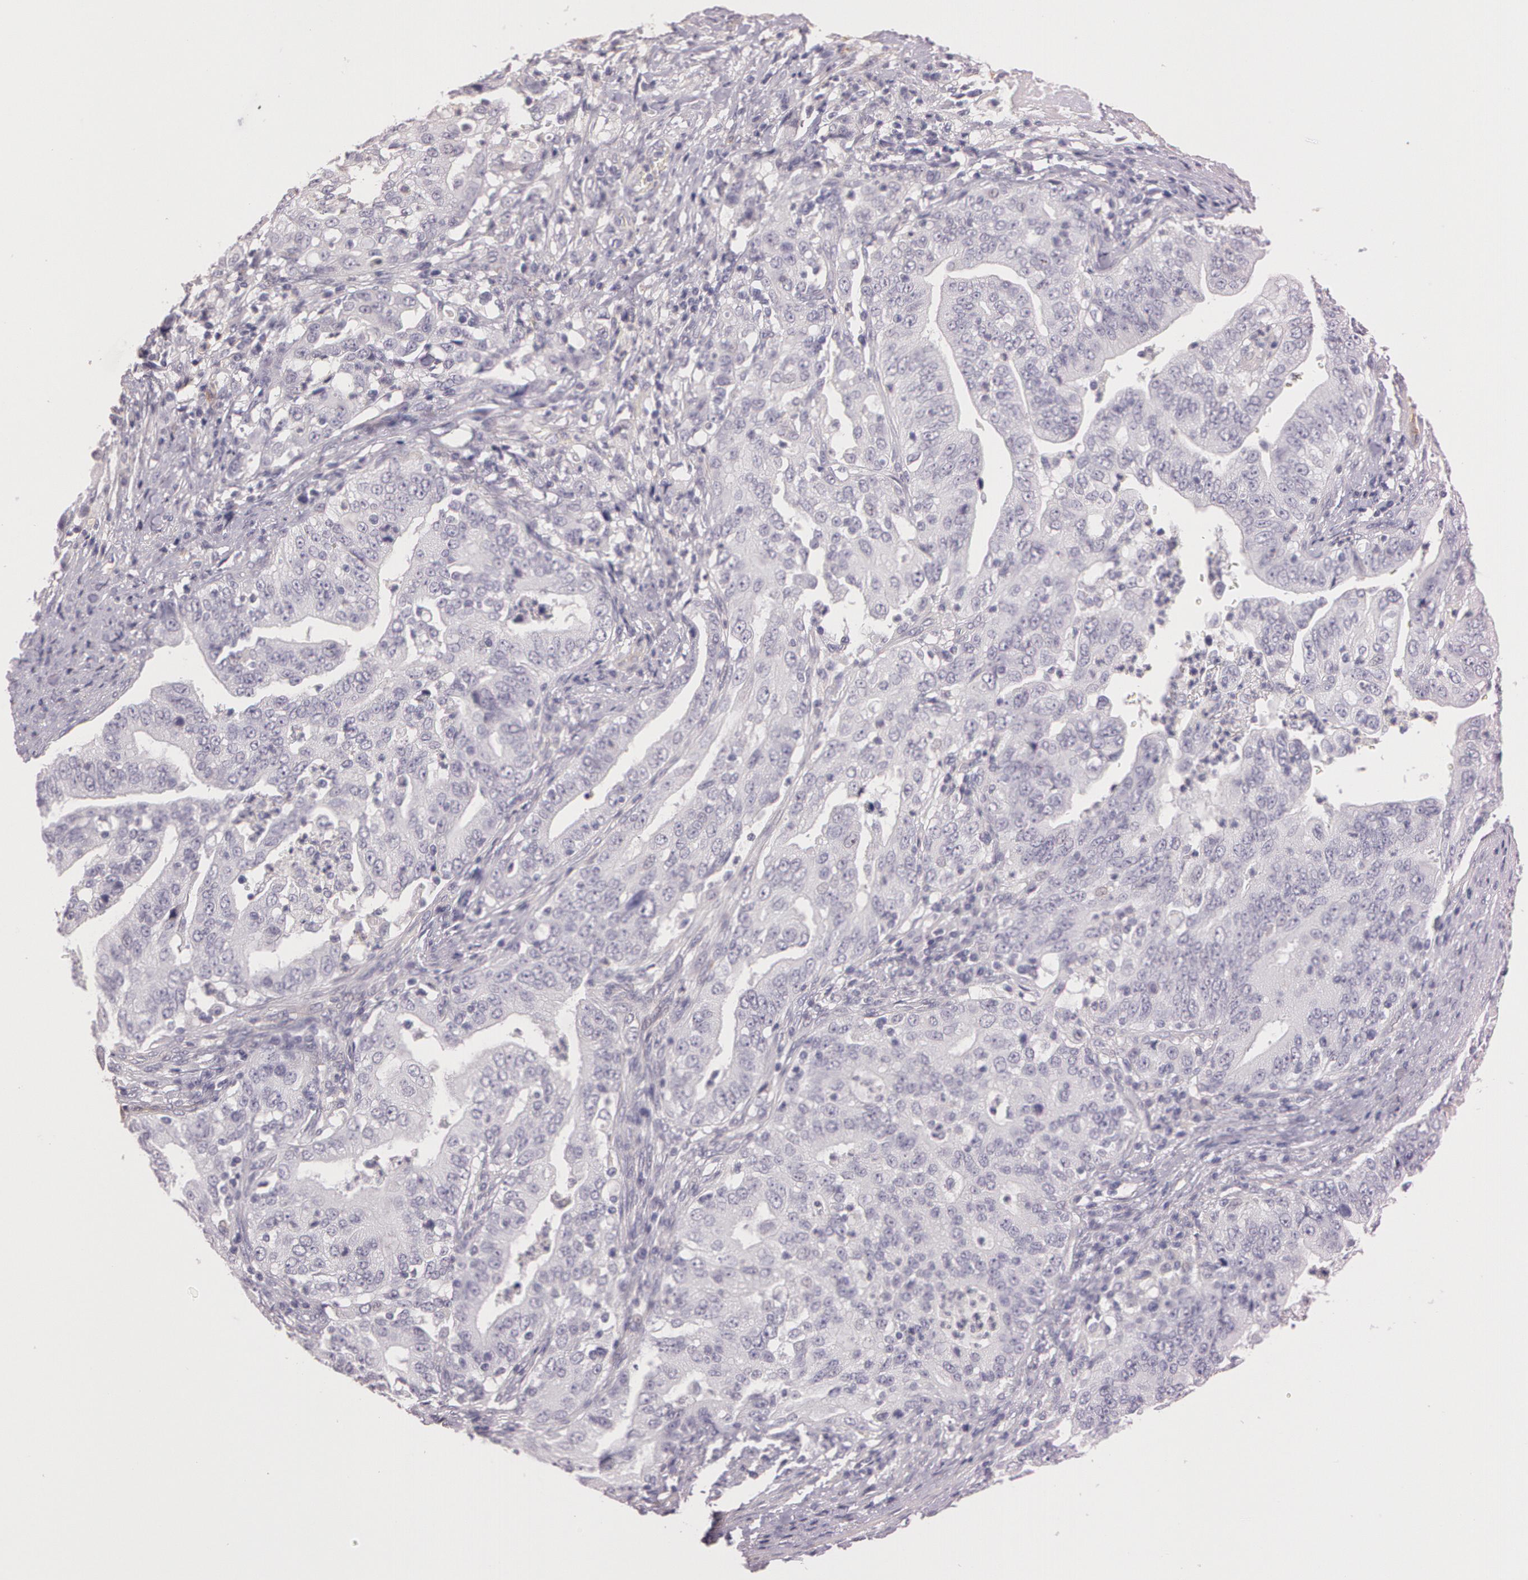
{"staining": {"intensity": "negative", "quantity": "none", "location": "none"}, "tissue": "stomach cancer", "cell_type": "Tumor cells", "image_type": "cancer", "snomed": [{"axis": "morphology", "description": "Adenocarcinoma, NOS"}, {"axis": "topography", "description": "Stomach, upper"}], "caption": "Tumor cells show no significant expression in stomach cancer (adenocarcinoma).", "gene": "G2E3", "patient": {"sex": "female", "age": 50}}